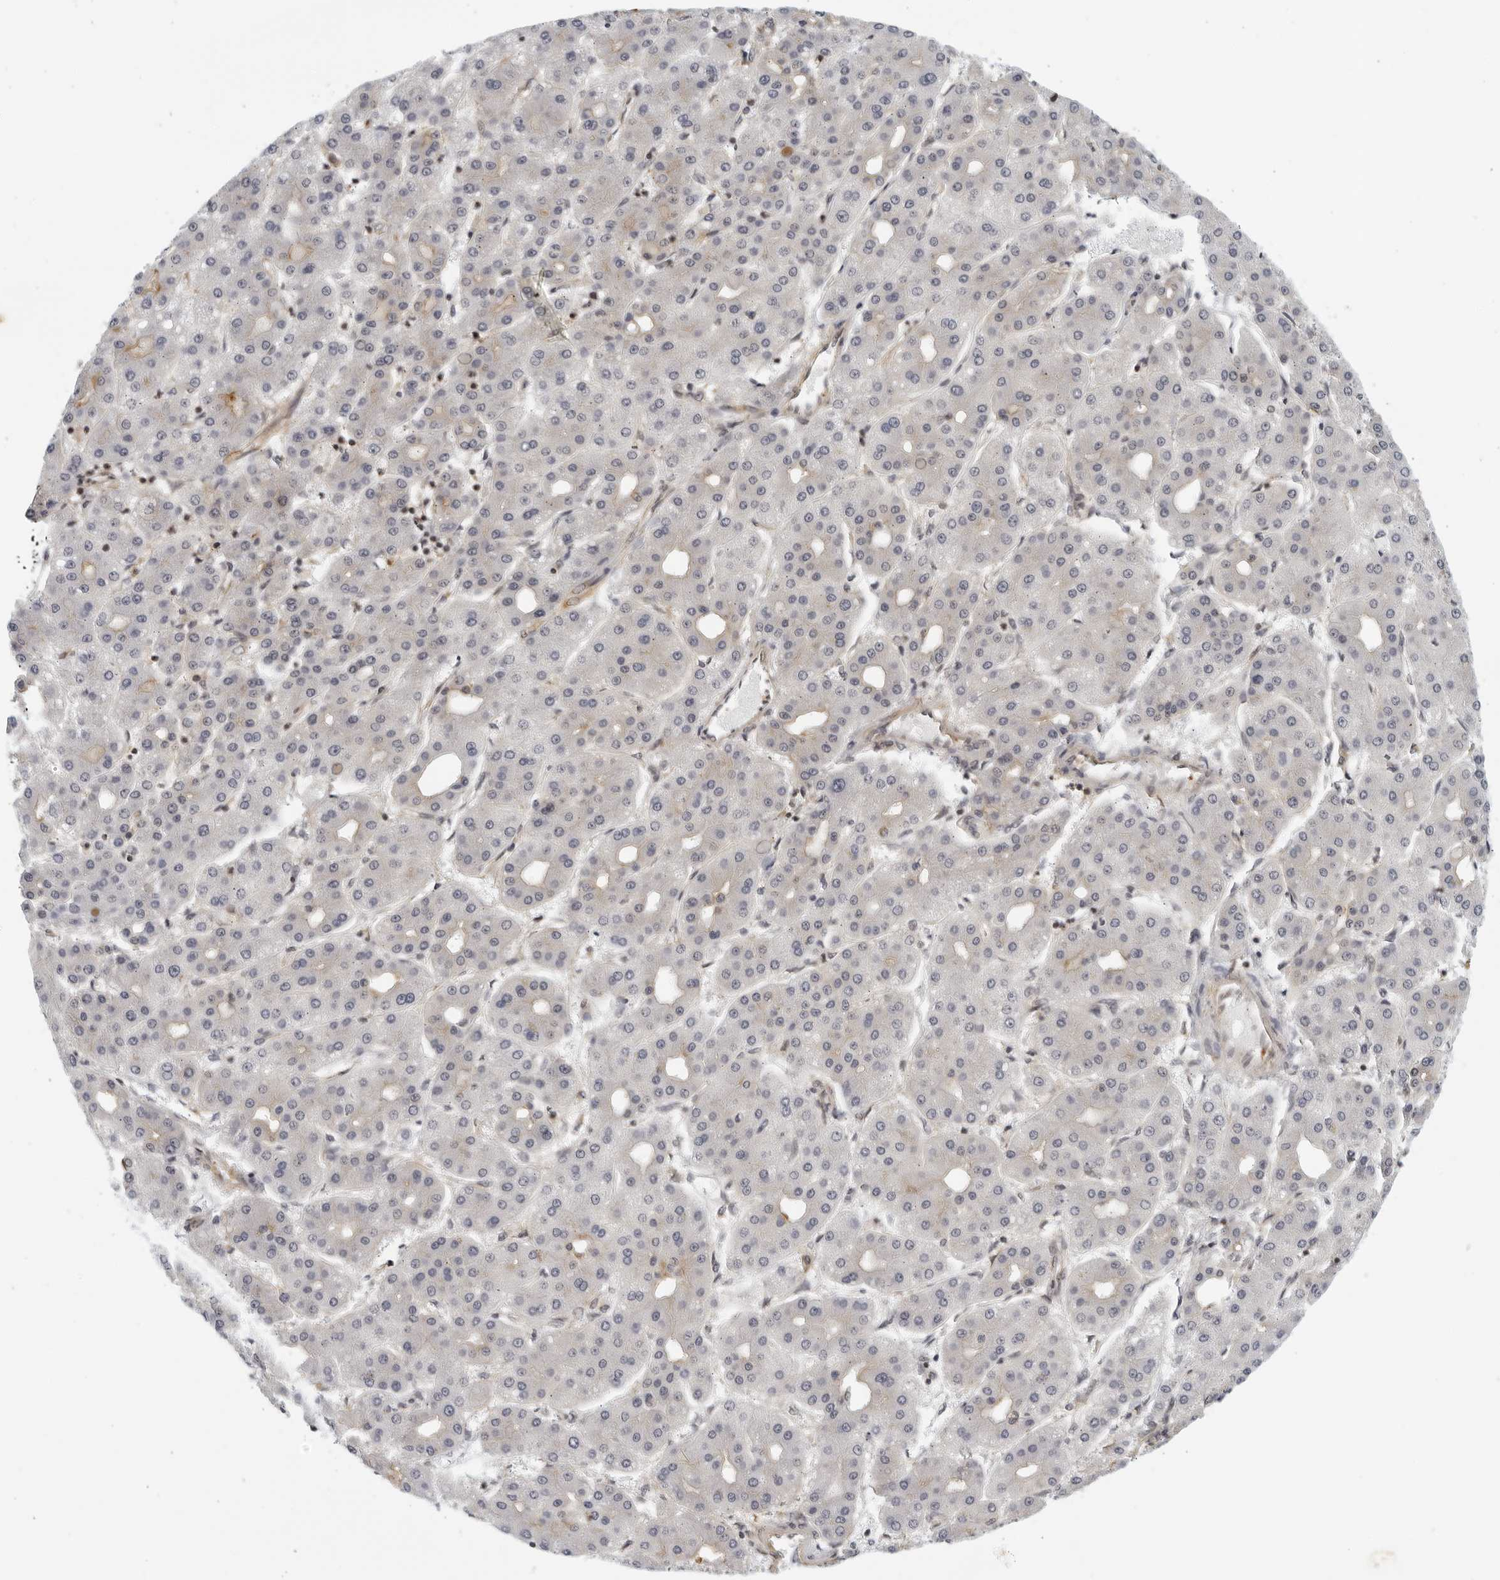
{"staining": {"intensity": "weak", "quantity": "<25%", "location": "cytoplasmic/membranous"}, "tissue": "liver cancer", "cell_type": "Tumor cells", "image_type": "cancer", "snomed": [{"axis": "morphology", "description": "Carcinoma, Hepatocellular, NOS"}, {"axis": "topography", "description": "Liver"}], "caption": "Immunohistochemical staining of liver cancer (hepatocellular carcinoma) exhibits no significant expression in tumor cells. (DAB (3,3'-diaminobenzidine) IHC visualized using brightfield microscopy, high magnification).", "gene": "SERTAD4", "patient": {"sex": "male", "age": 65}}